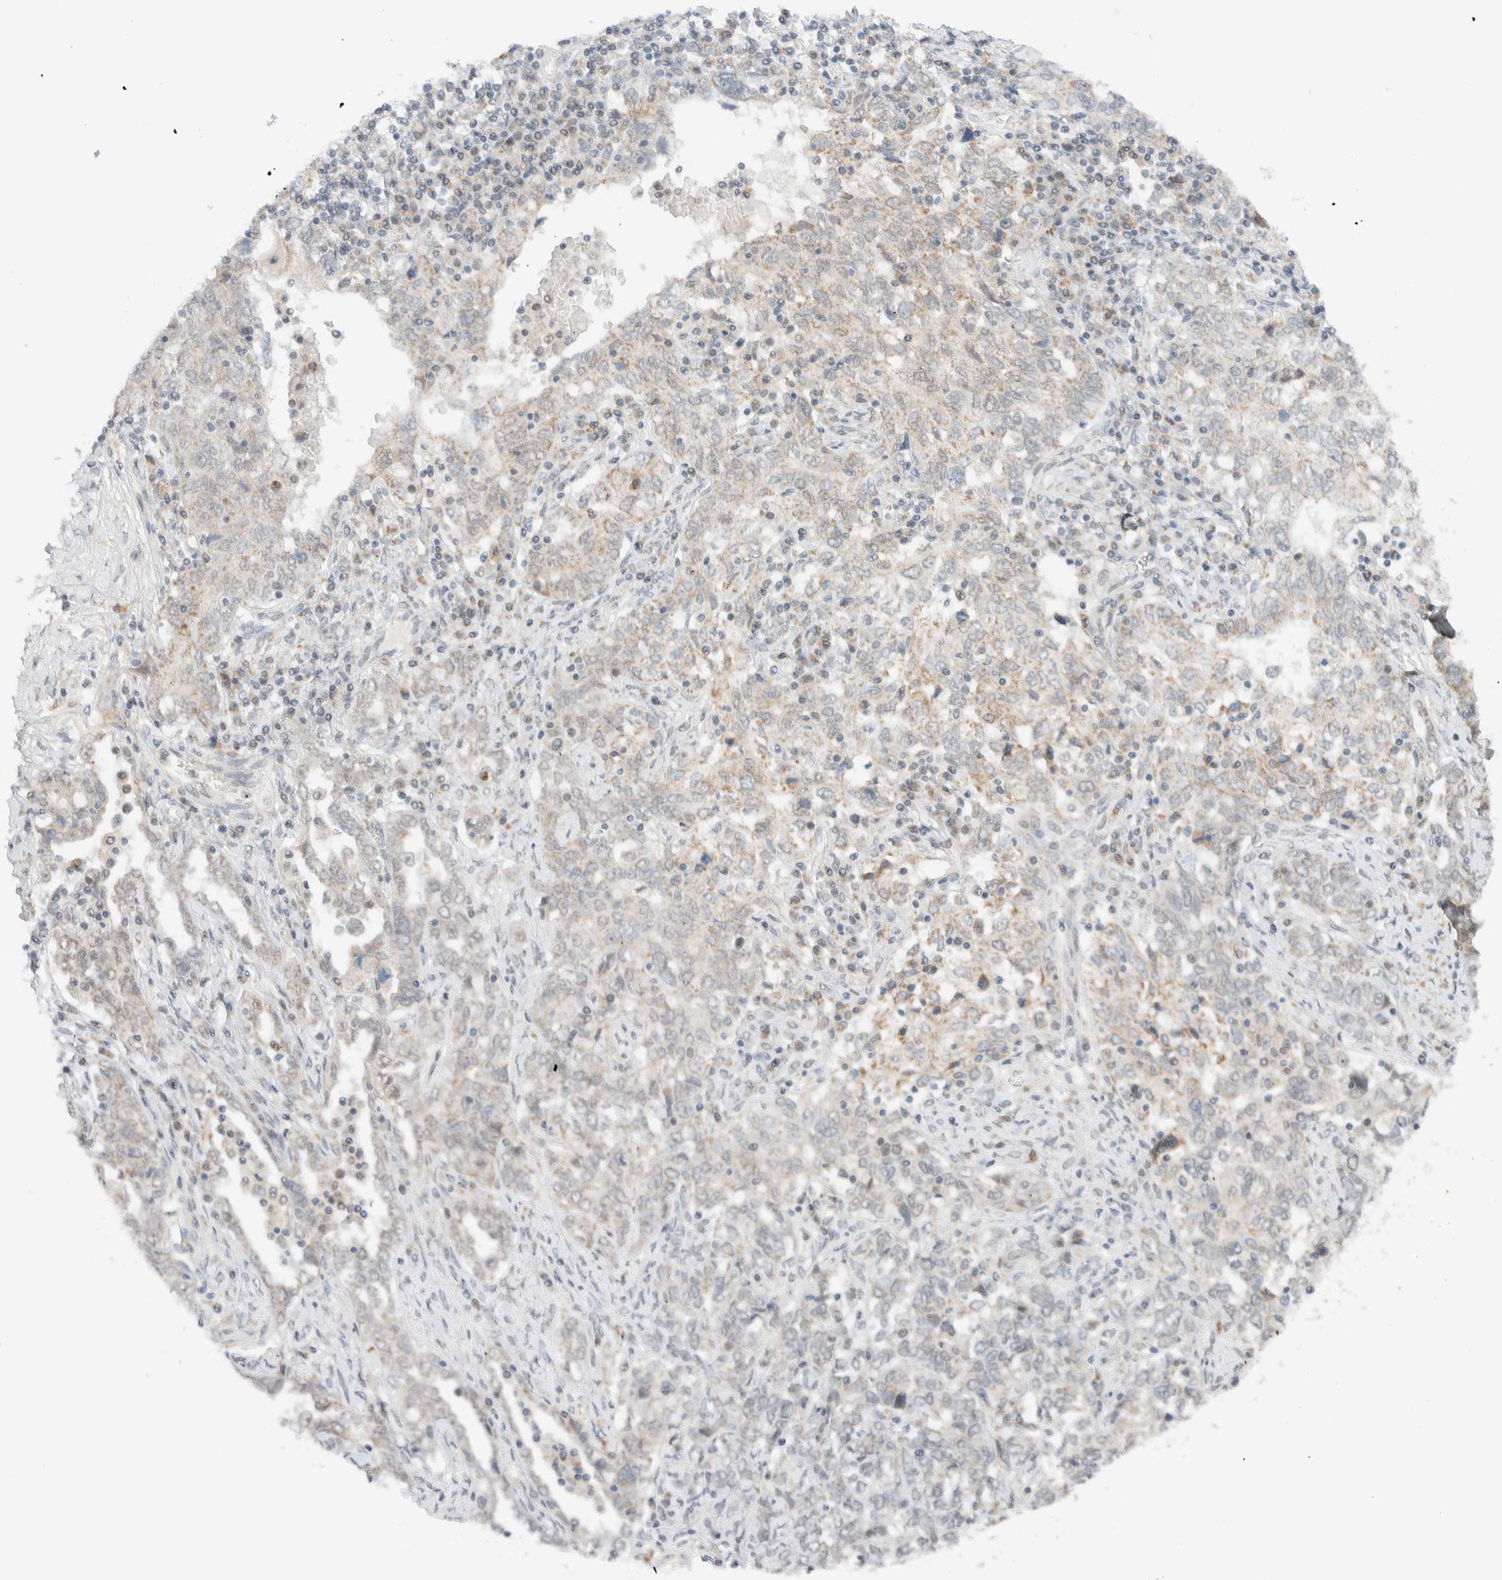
{"staining": {"intensity": "weak", "quantity": "25%-75%", "location": "cytoplasmic/membranous"}, "tissue": "ovarian cancer", "cell_type": "Tumor cells", "image_type": "cancer", "snomed": [{"axis": "morphology", "description": "Carcinoma, endometroid"}, {"axis": "topography", "description": "Ovary"}], "caption": "The immunohistochemical stain highlights weak cytoplasmic/membranous positivity in tumor cells of ovarian endometroid carcinoma tissue.", "gene": "MRPL41", "patient": {"sex": "female", "age": 62}}